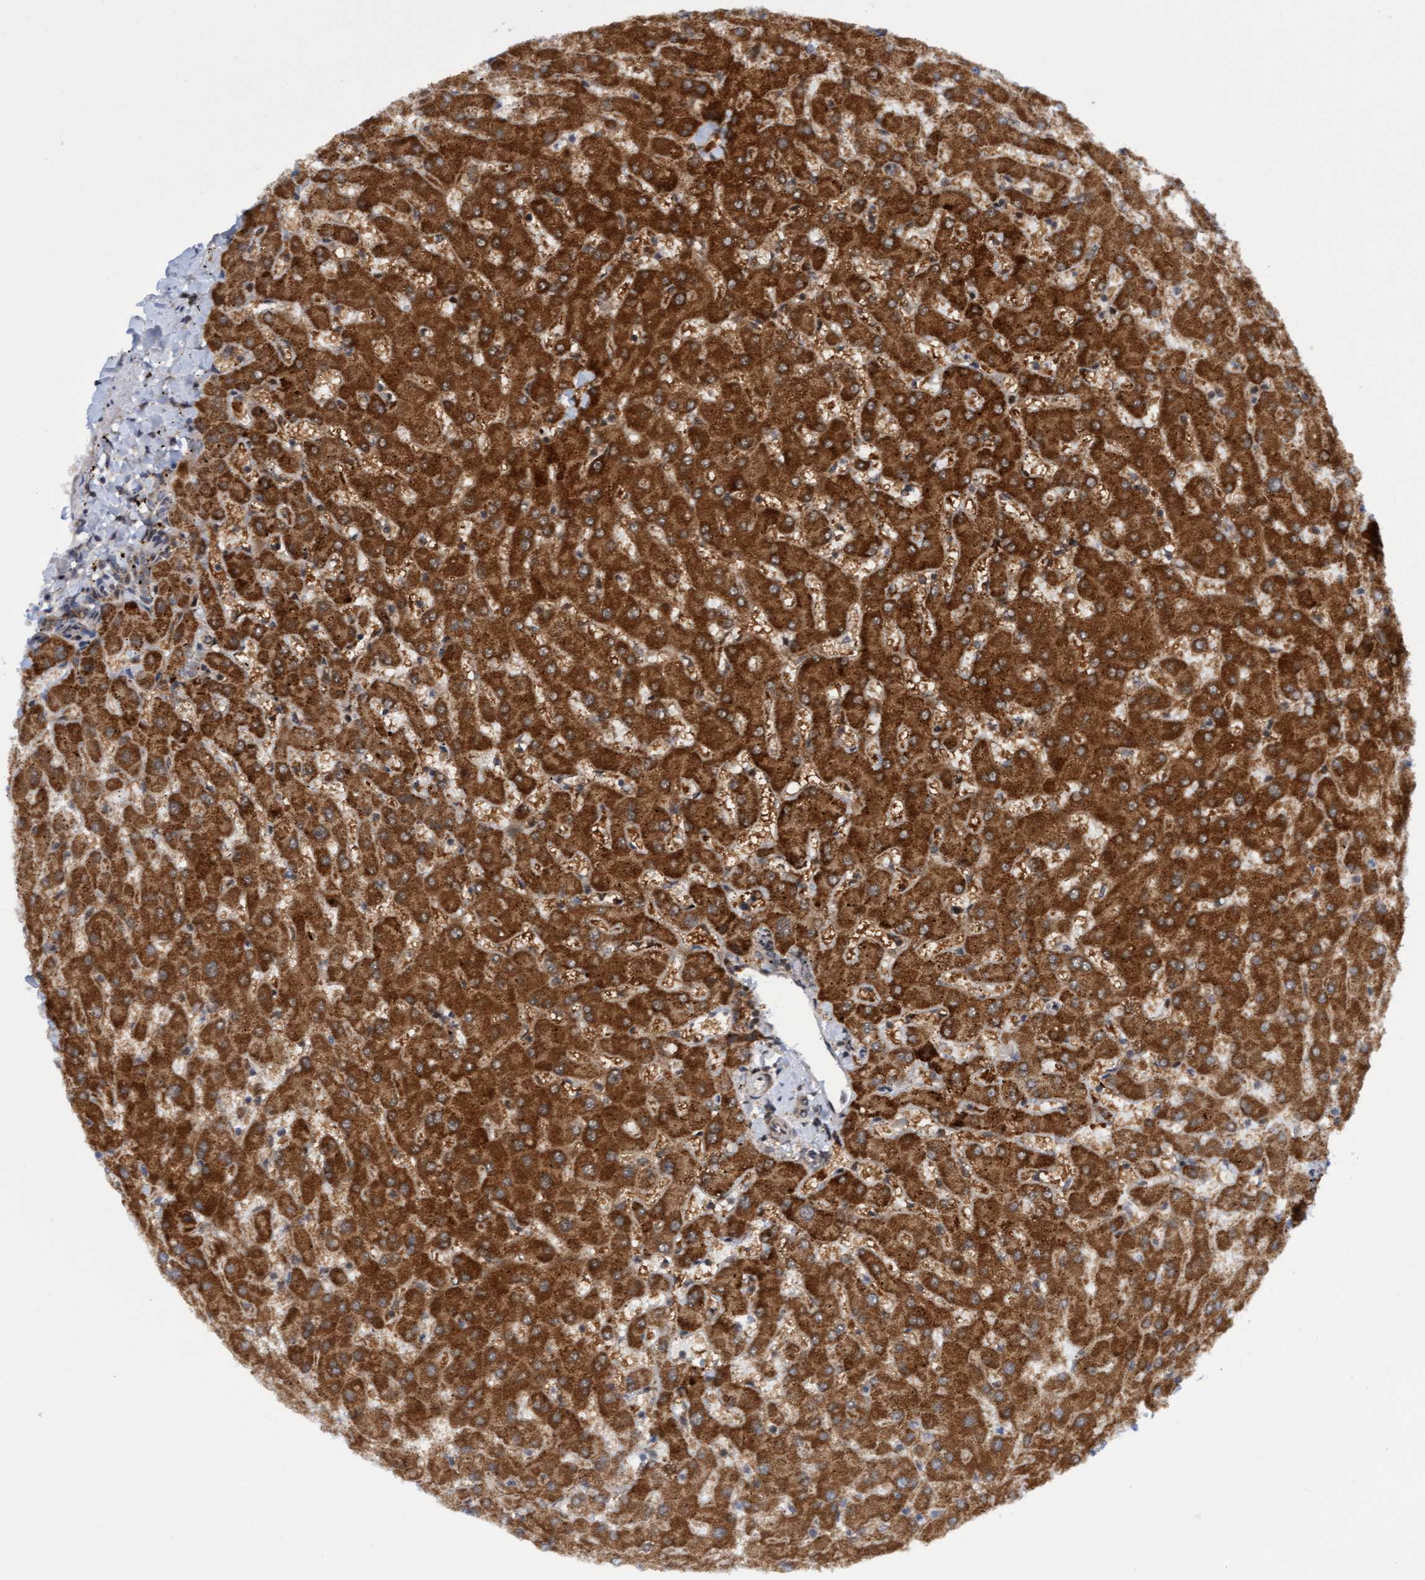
{"staining": {"intensity": "weak", "quantity": ">75%", "location": "cytoplasmic/membranous"}, "tissue": "liver", "cell_type": "Cholangiocytes", "image_type": "normal", "snomed": [{"axis": "morphology", "description": "Normal tissue, NOS"}, {"axis": "topography", "description": "Liver"}], "caption": "About >75% of cholangiocytes in unremarkable liver demonstrate weak cytoplasmic/membranous protein expression as visualized by brown immunohistochemical staining.", "gene": "ITFG1", "patient": {"sex": "female", "age": 63}}